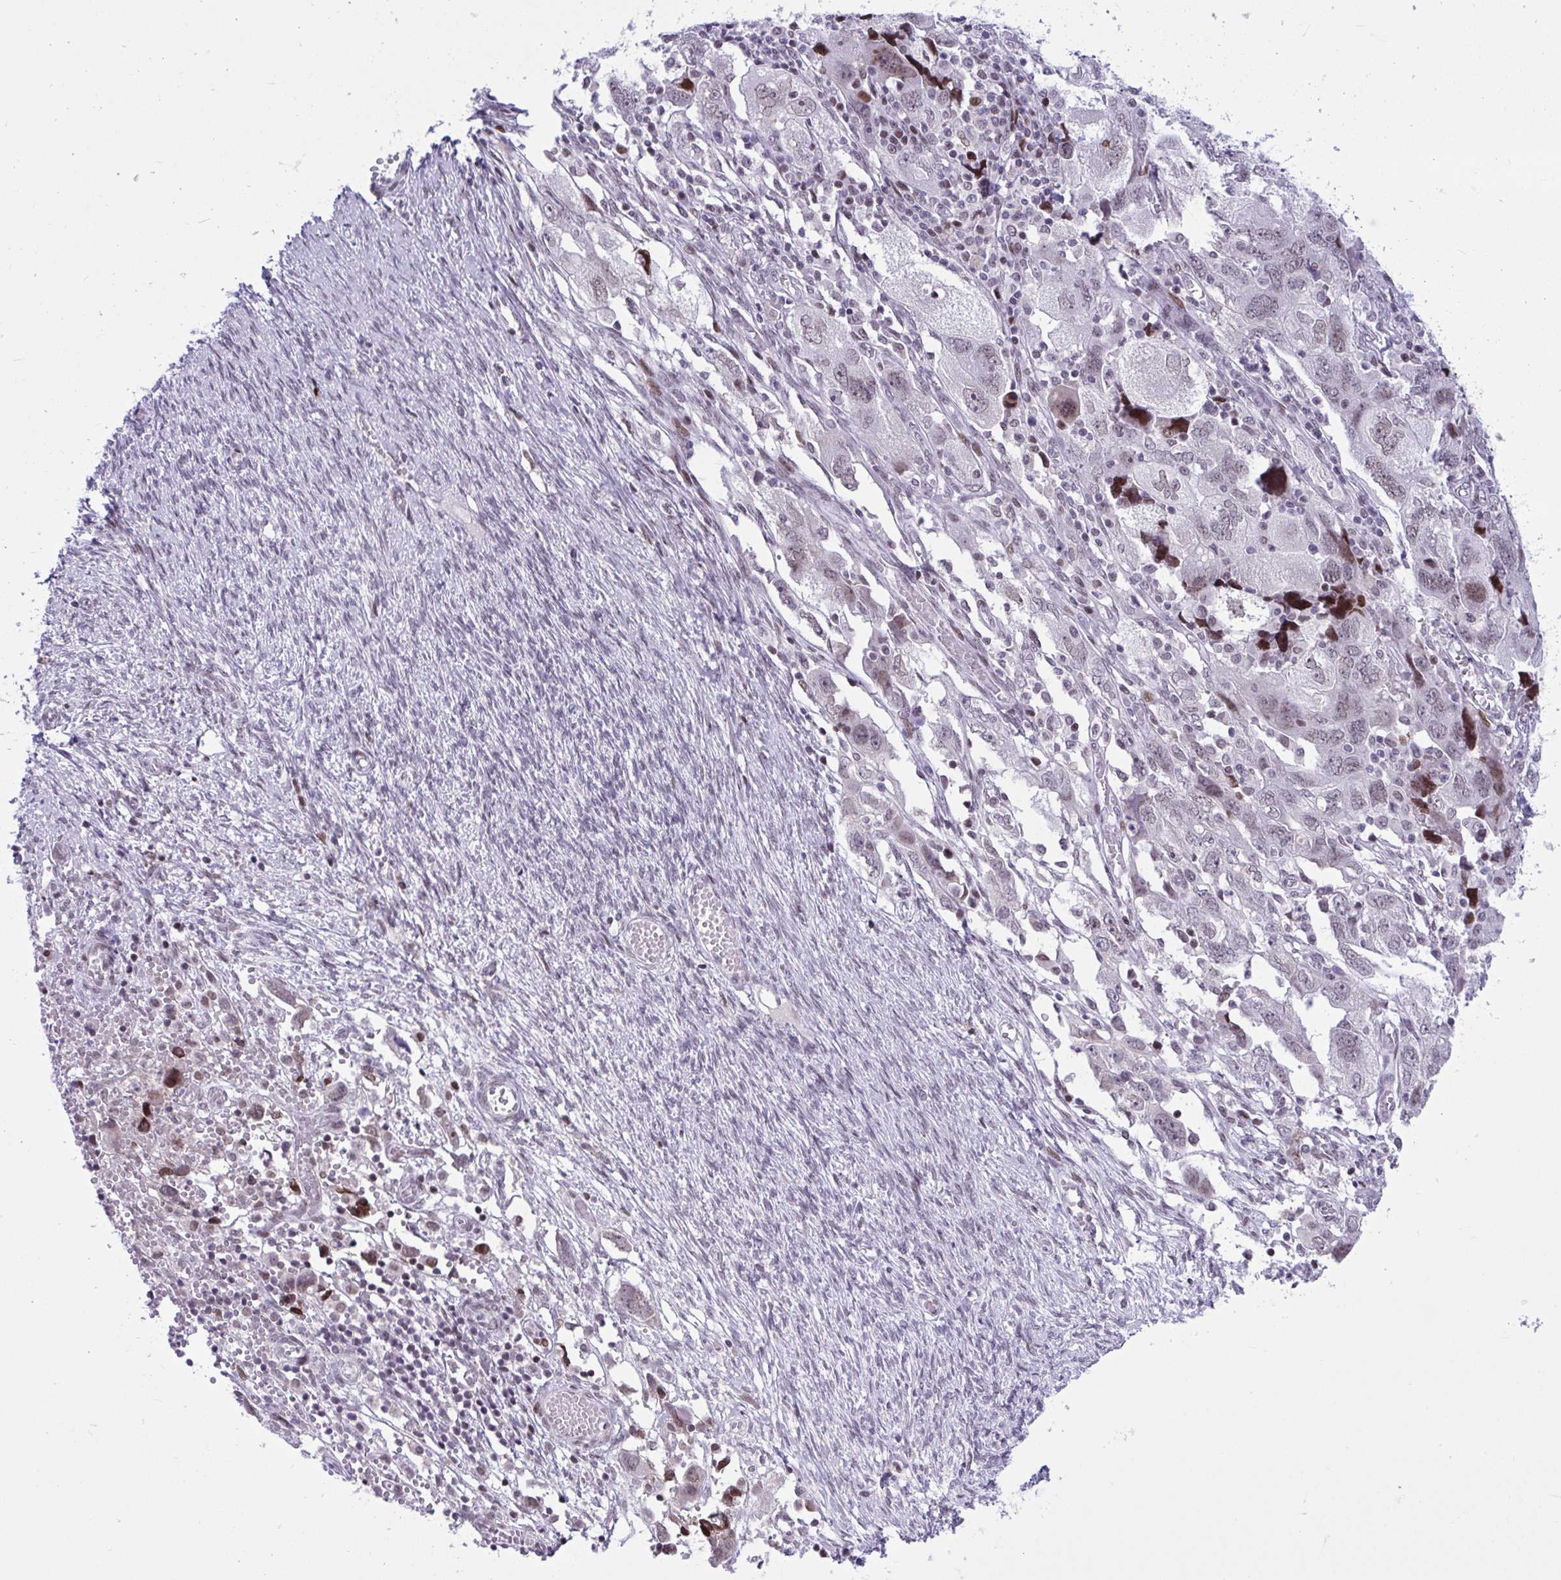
{"staining": {"intensity": "weak", "quantity": "<25%", "location": "nuclear"}, "tissue": "ovarian cancer", "cell_type": "Tumor cells", "image_type": "cancer", "snomed": [{"axis": "morphology", "description": "Carcinoma, NOS"}, {"axis": "morphology", "description": "Cystadenocarcinoma, serous, NOS"}, {"axis": "topography", "description": "Ovary"}], "caption": "Tumor cells show no significant positivity in ovarian serous cystadenocarcinoma.", "gene": "ZFHX3", "patient": {"sex": "female", "age": 69}}